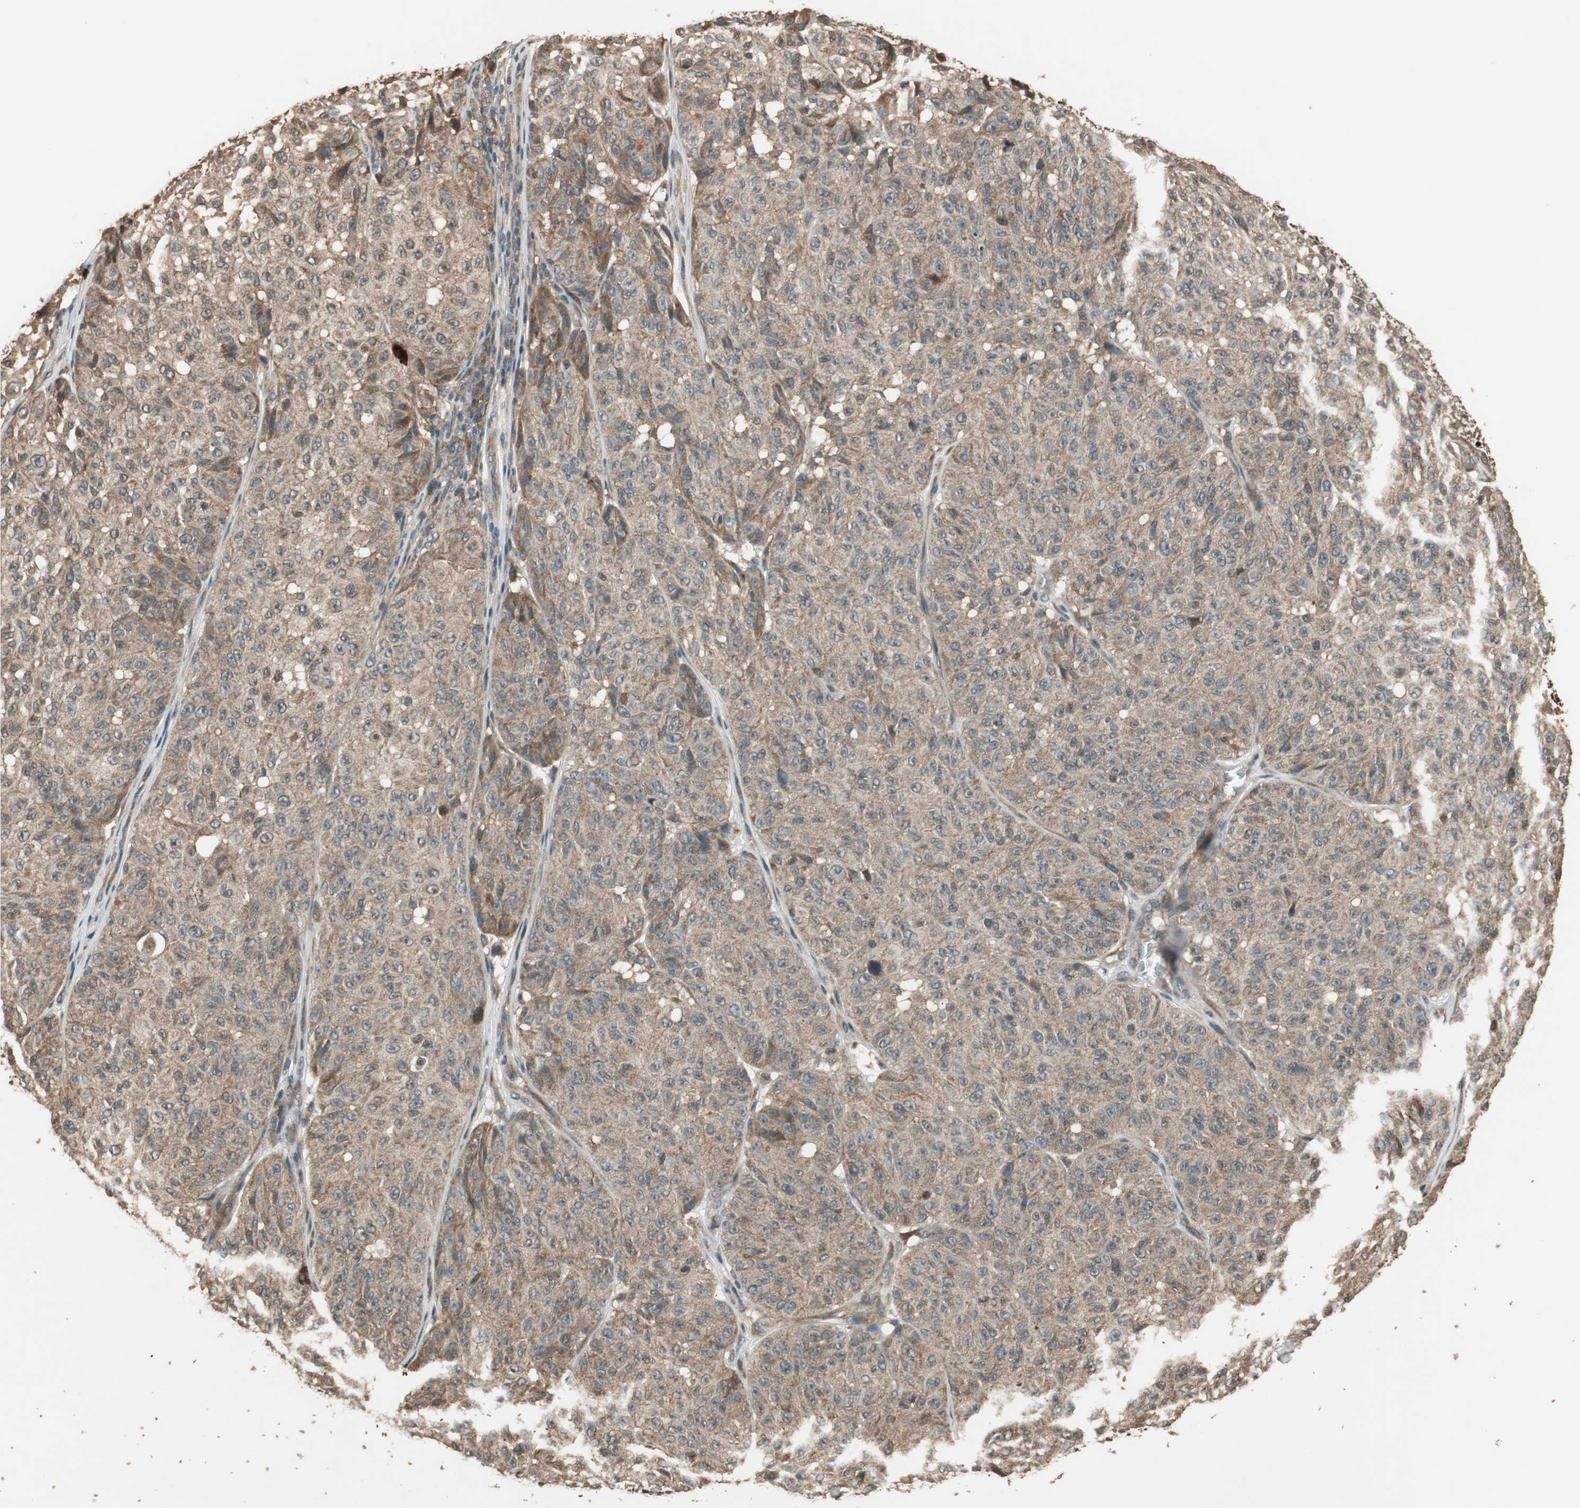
{"staining": {"intensity": "moderate", "quantity": ">75%", "location": "cytoplasmic/membranous"}, "tissue": "melanoma", "cell_type": "Tumor cells", "image_type": "cancer", "snomed": [{"axis": "morphology", "description": "Malignant melanoma, NOS"}, {"axis": "topography", "description": "Skin"}], "caption": "High-magnification brightfield microscopy of malignant melanoma stained with DAB (3,3'-diaminobenzidine) (brown) and counterstained with hematoxylin (blue). tumor cells exhibit moderate cytoplasmic/membranous expression is present in about>75% of cells. The protein is shown in brown color, while the nuclei are stained blue.", "gene": "TMEM230", "patient": {"sex": "female", "age": 46}}